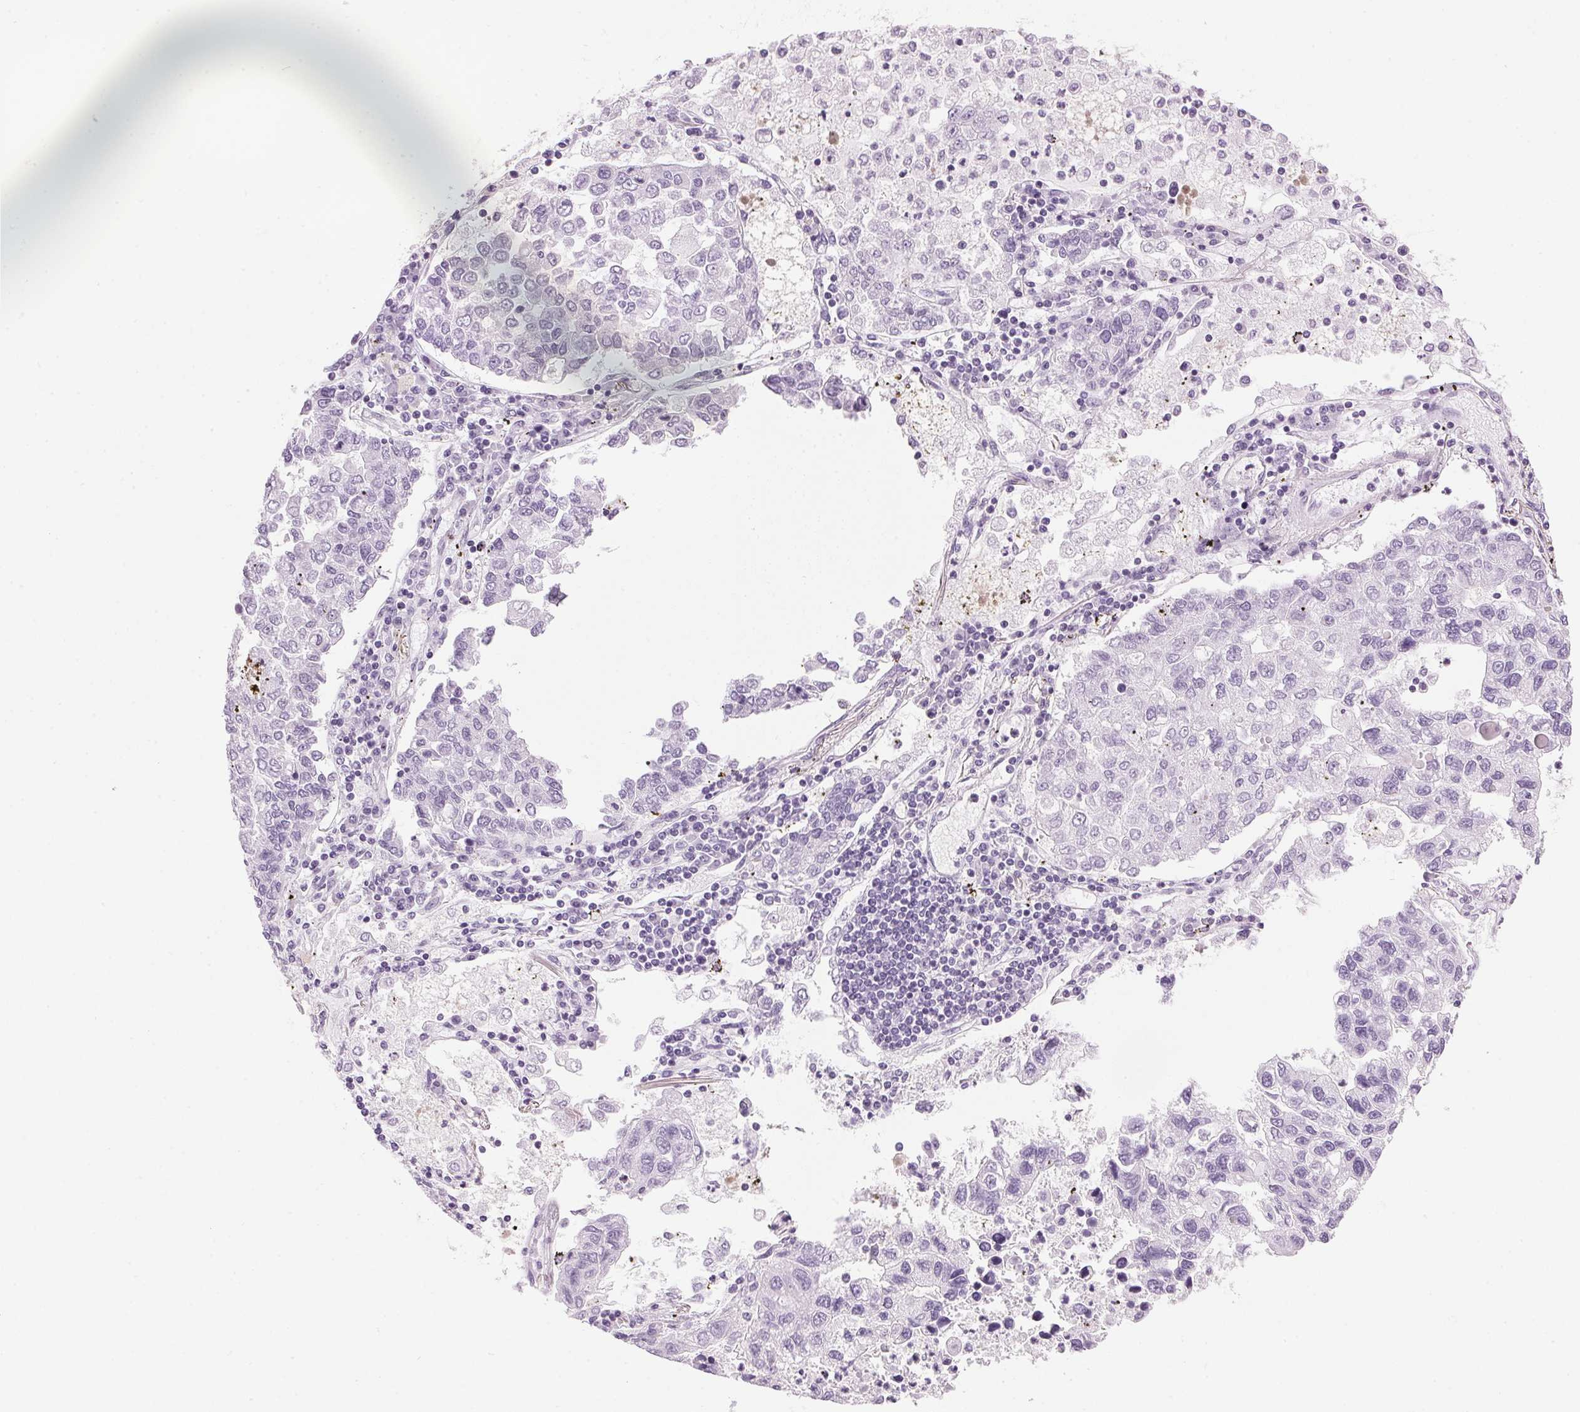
{"staining": {"intensity": "negative", "quantity": "none", "location": "none"}, "tissue": "lung cancer", "cell_type": "Tumor cells", "image_type": "cancer", "snomed": [{"axis": "morphology", "description": "Adenocarcinoma, NOS"}, {"axis": "topography", "description": "Bronchus"}, {"axis": "topography", "description": "Lung"}], "caption": "Lung cancer was stained to show a protein in brown. There is no significant positivity in tumor cells.", "gene": "SP7", "patient": {"sex": "female", "age": 51}}